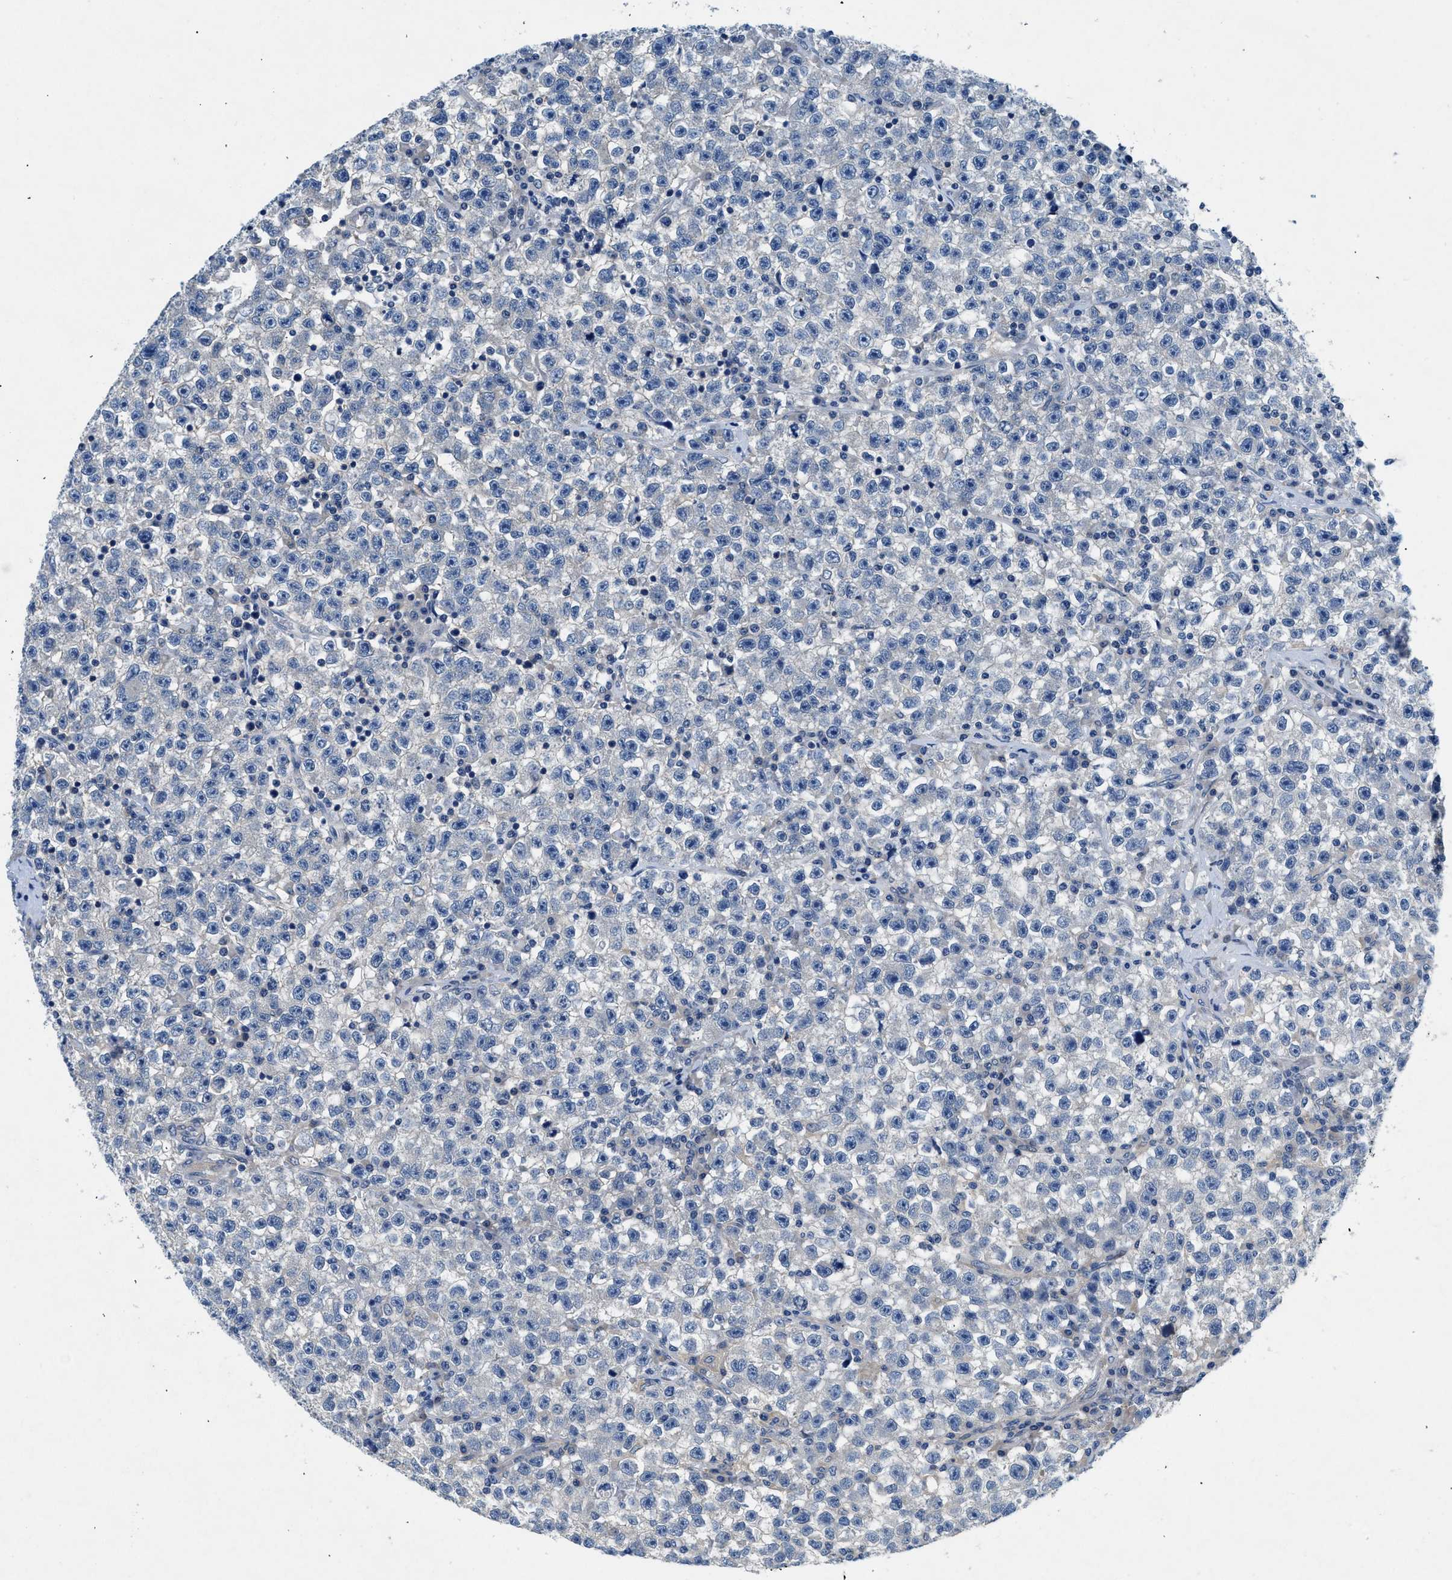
{"staining": {"intensity": "negative", "quantity": "none", "location": "none"}, "tissue": "testis cancer", "cell_type": "Tumor cells", "image_type": "cancer", "snomed": [{"axis": "morphology", "description": "Seminoma, NOS"}, {"axis": "topography", "description": "Testis"}], "caption": "This is an IHC image of human testis cancer. There is no staining in tumor cells.", "gene": "COPS2", "patient": {"sex": "male", "age": 22}}